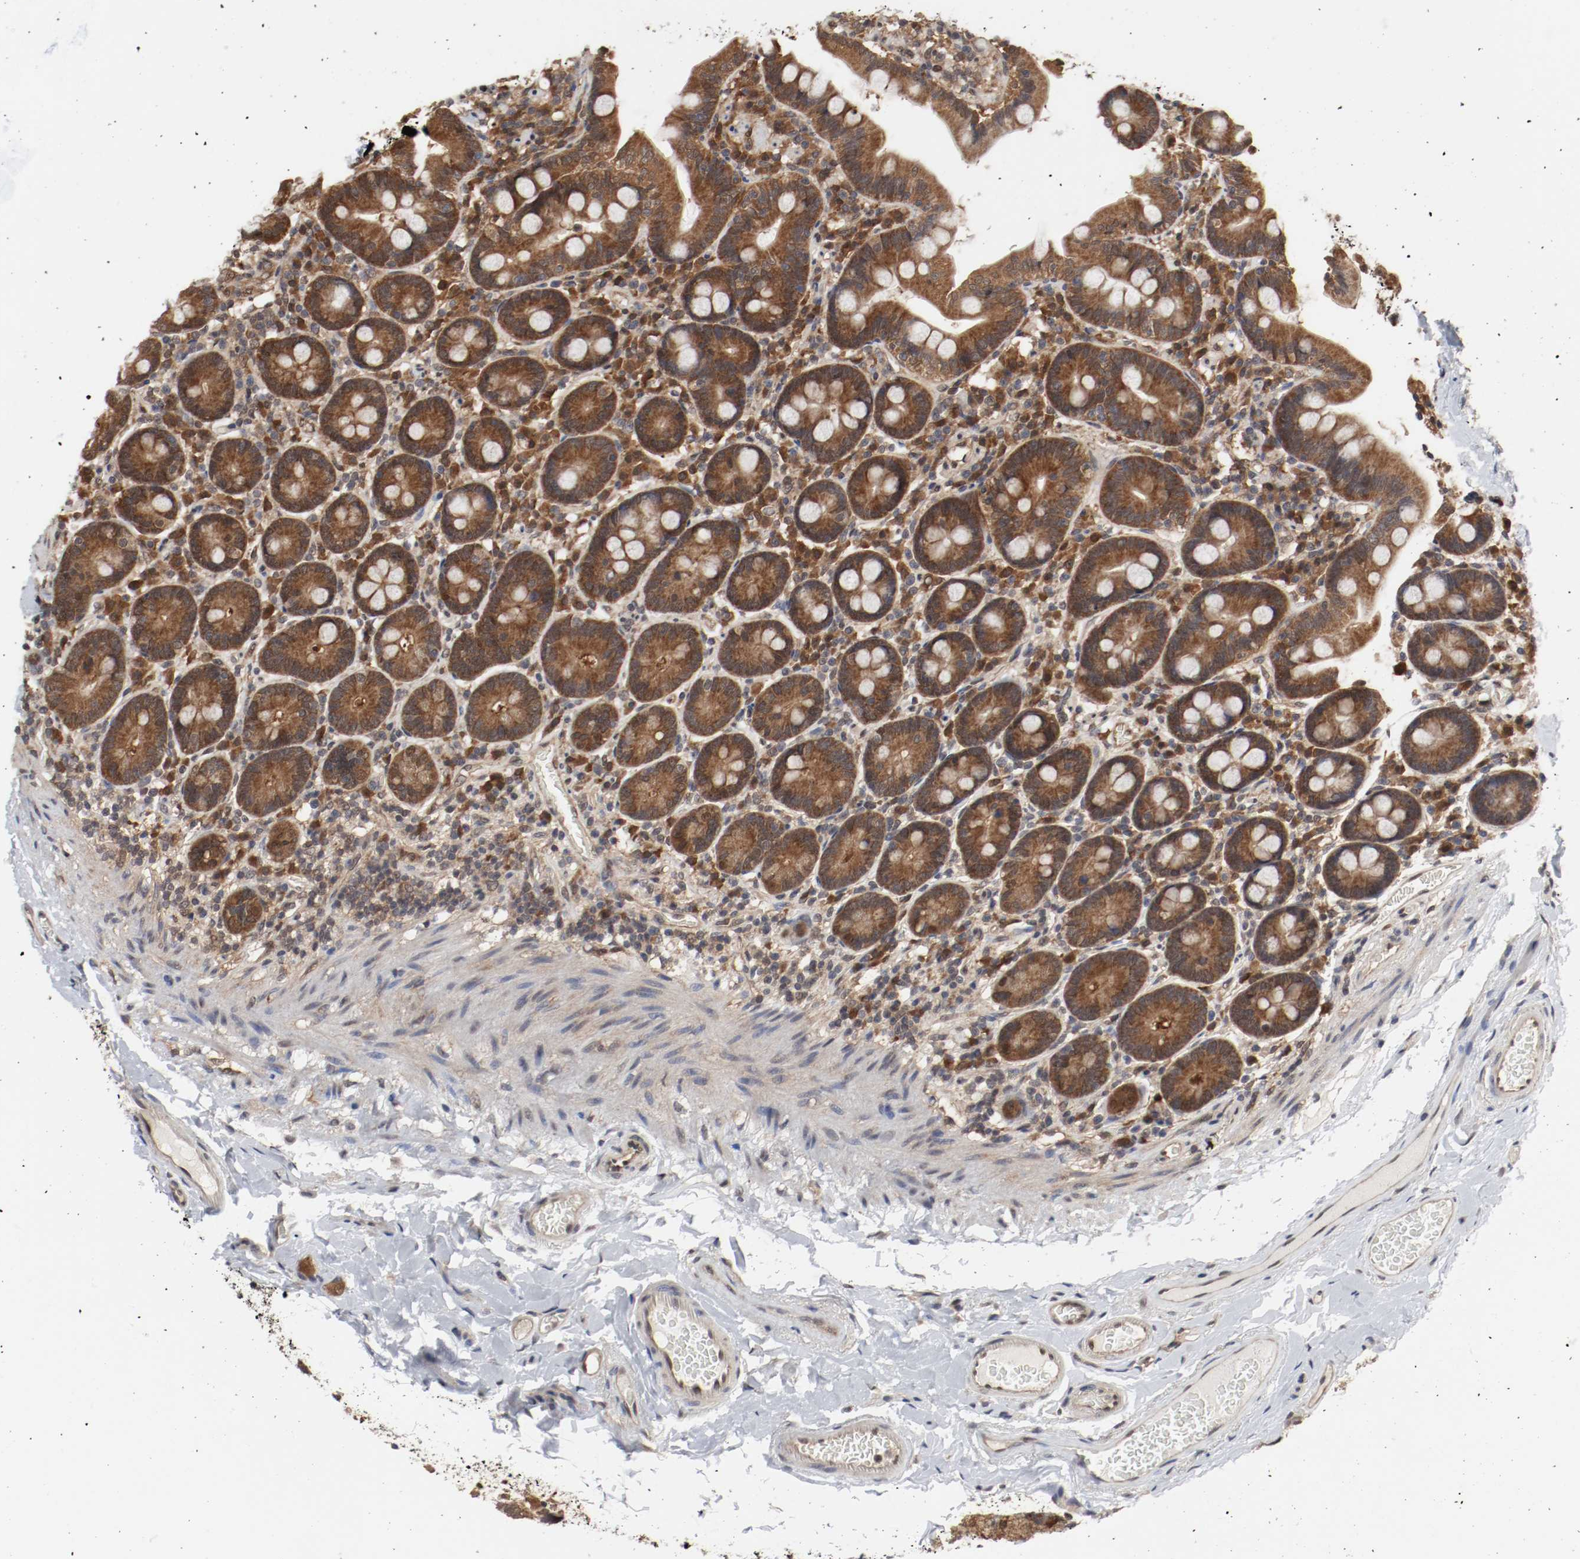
{"staining": {"intensity": "moderate", "quantity": ">75%", "location": "cytoplasmic/membranous,nuclear"}, "tissue": "duodenum", "cell_type": "Glandular cells", "image_type": "normal", "snomed": [{"axis": "morphology", "description": "Normal tissue, NOS"}, {"axis": "topography", "description": "Duodenum"}], "caption": "Human duodenum stained for a protein (brown) demonstrates moderate cytoplasmic/membranous,nuclear positive expression in approximately >75% of glandular cells.", "gene": "AFG3L2", "patient": {"sex": "male", "age": 66}}